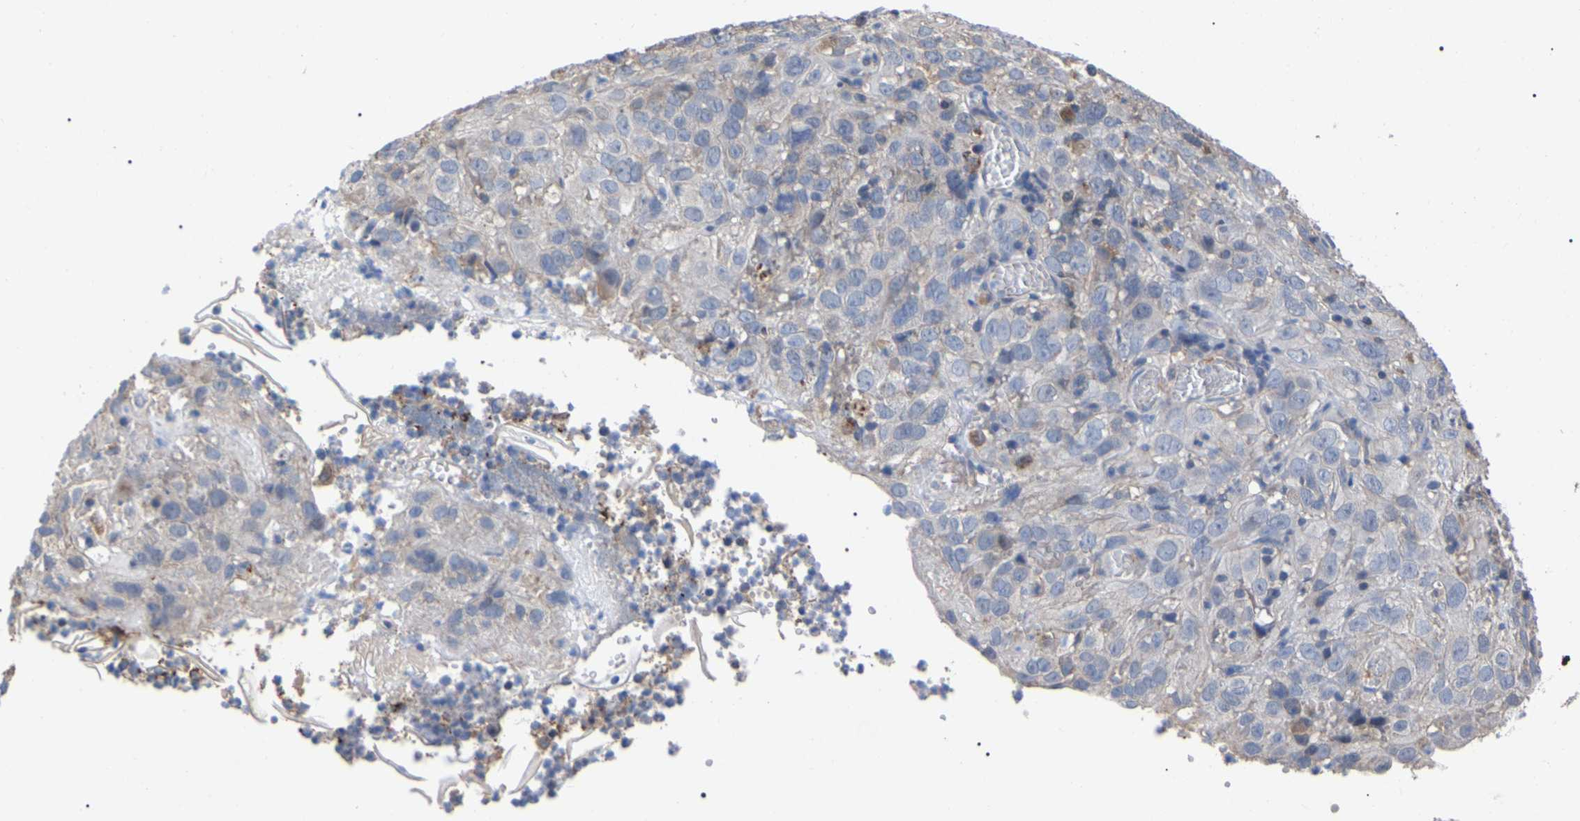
{"staining": {"intensity": "negative", "quantity": "none", "location": "none"}, "tissue": "cervical cancer", "cell_type": "Tumor cells", "image_type": "cancer", "snomed": [{"axis": "morphology", "description": "Squamous cell carcinoma, NOS"}, {"axis": "topography", "description": "Cervix"}], "caption": "Immunohistochemical staining of cervical cancer (squamous cell carcinoma) displays no significant expression in tumor cells.", "gene": "FAM171A2", "patient": {"sex": "female", "age": 32}}